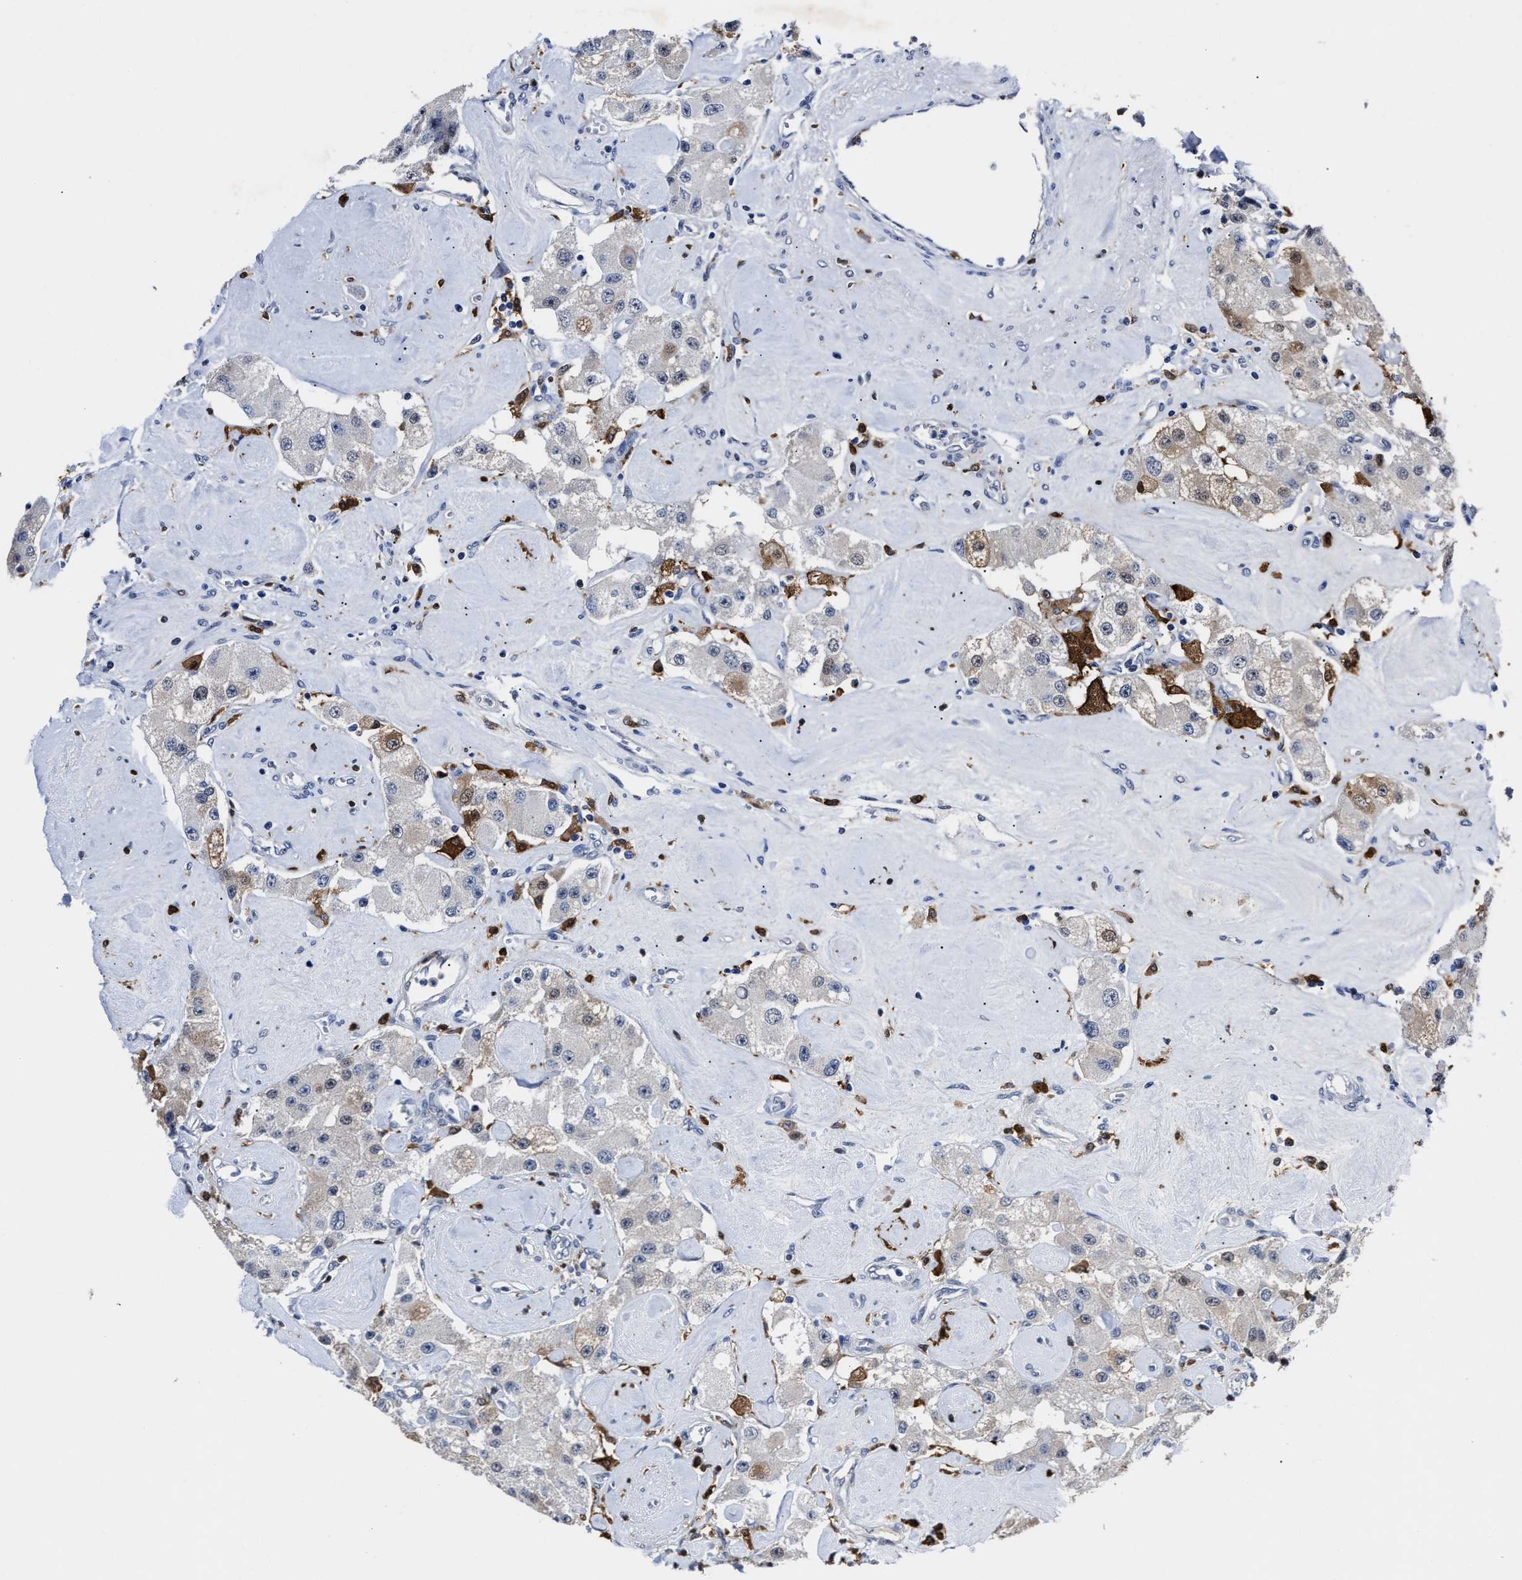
{"staining": {"intensity": "moderate", "quantity": "<25%", "location": "cytoplasmic/membranous"}, "tissue": "carcinoid", "cell_type": "Tumor cells", "image_type": "cancer", "snomed": [{"axis": "morphology", "description": "Carcinoid, malignant, NOS"}, {"axis": "topography", "description": "Pancreas"}], "caption": "Human malignant carcinoid stained for a protein (brown) reveals moderate cytoplasmic/membranous positive positivity in about <25% of tumor cells.", "gene": "PRPF4B", "patient": {"sex": "male", "age": 41}}